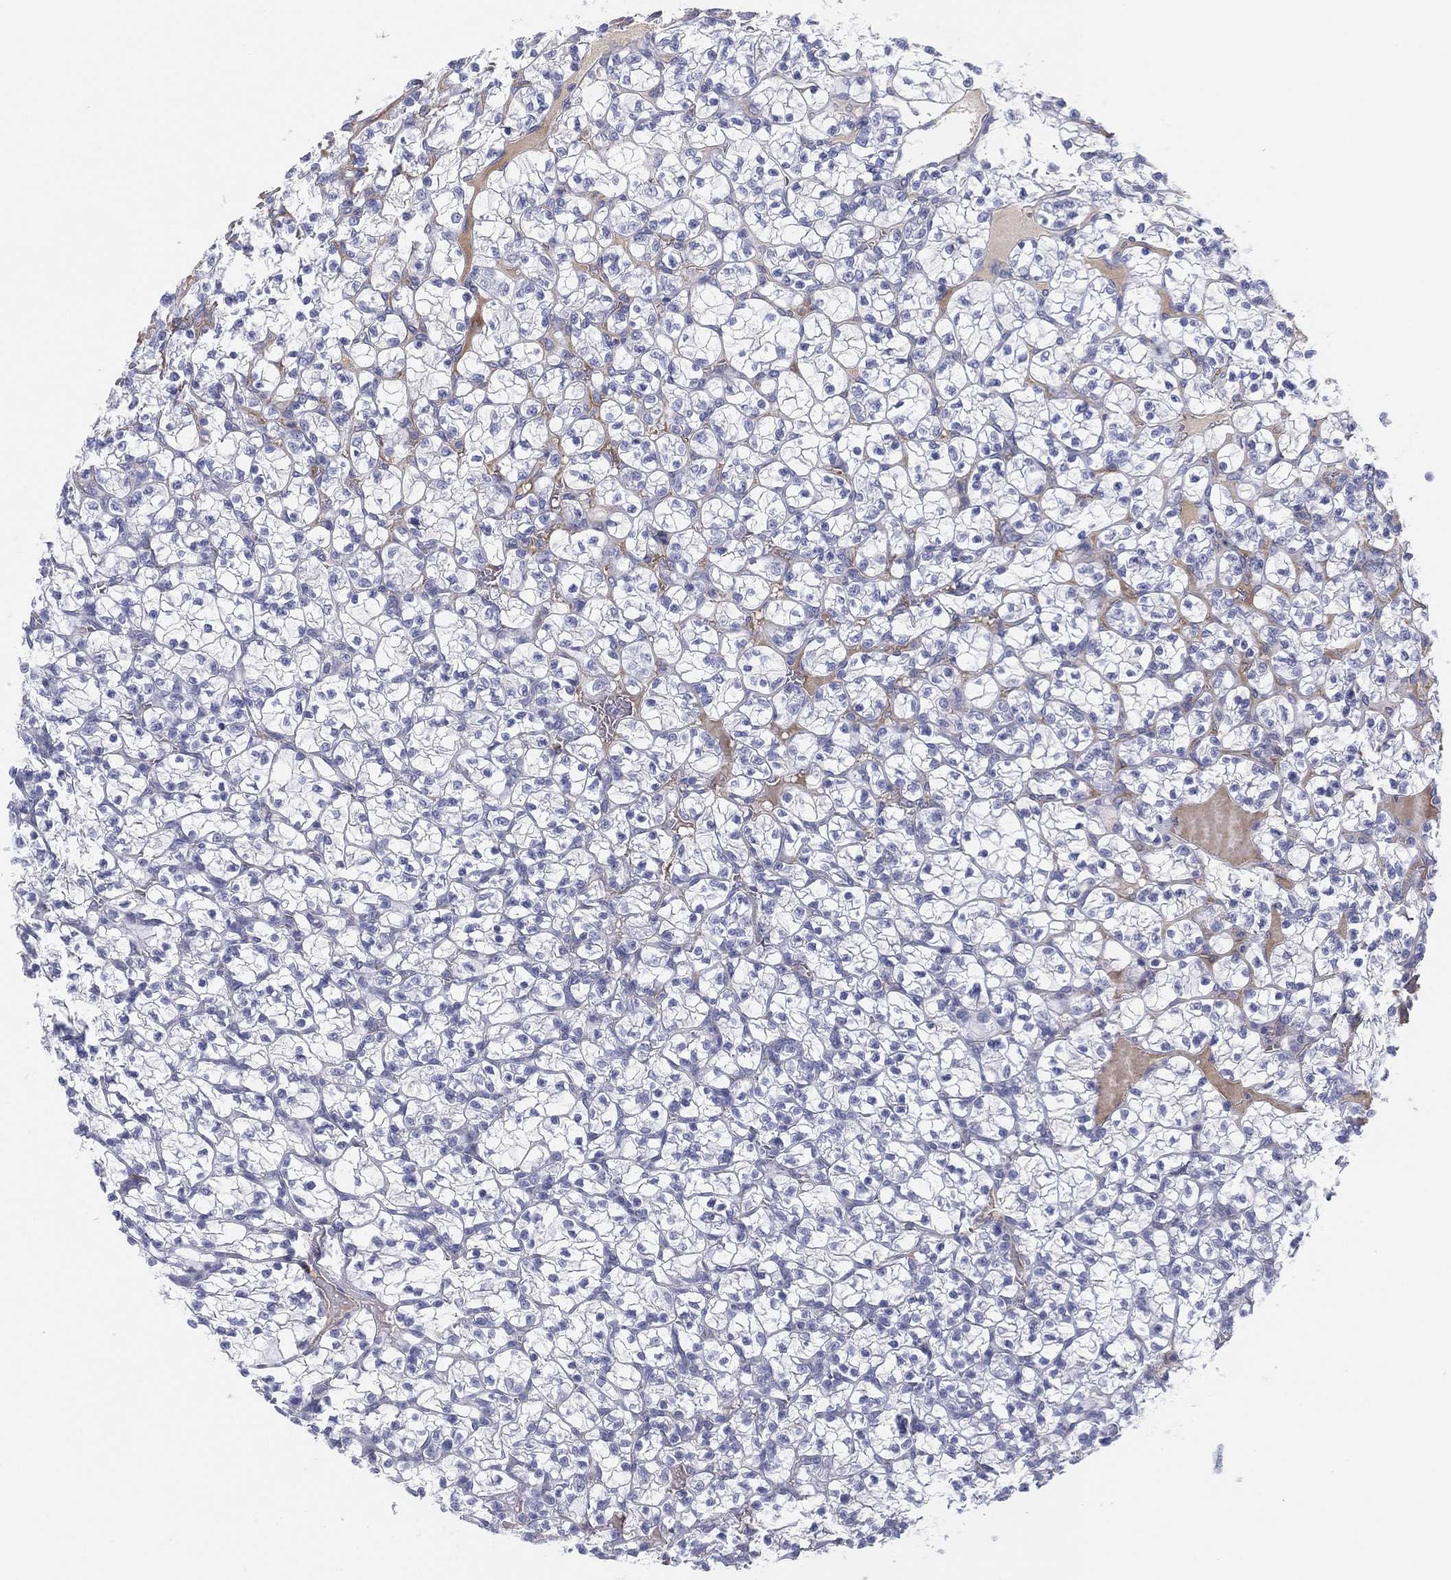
{"staining": {"intensity": "negative", "quantity": "none", "location": "none"}, "tissue": "renal cancer", "cell_type": "Tumor cells", "image_type": "cancer", "snomed": [{"axis": "morphology", "description": "Adenocarcinoma, NOS"}, {"axis": "topography", "description": "Kidney"}], "caption": "Immunohistochemical staining of adenocarcinoma (renal) reveals no significant positivity in tumor cells. (Brightfield microscopy of DAB (3,3'-diaminobenzidine) immunohistochemistry at high magnification).", "gene": "MLF1", "patient": {"sex": "female", "age": 89}}